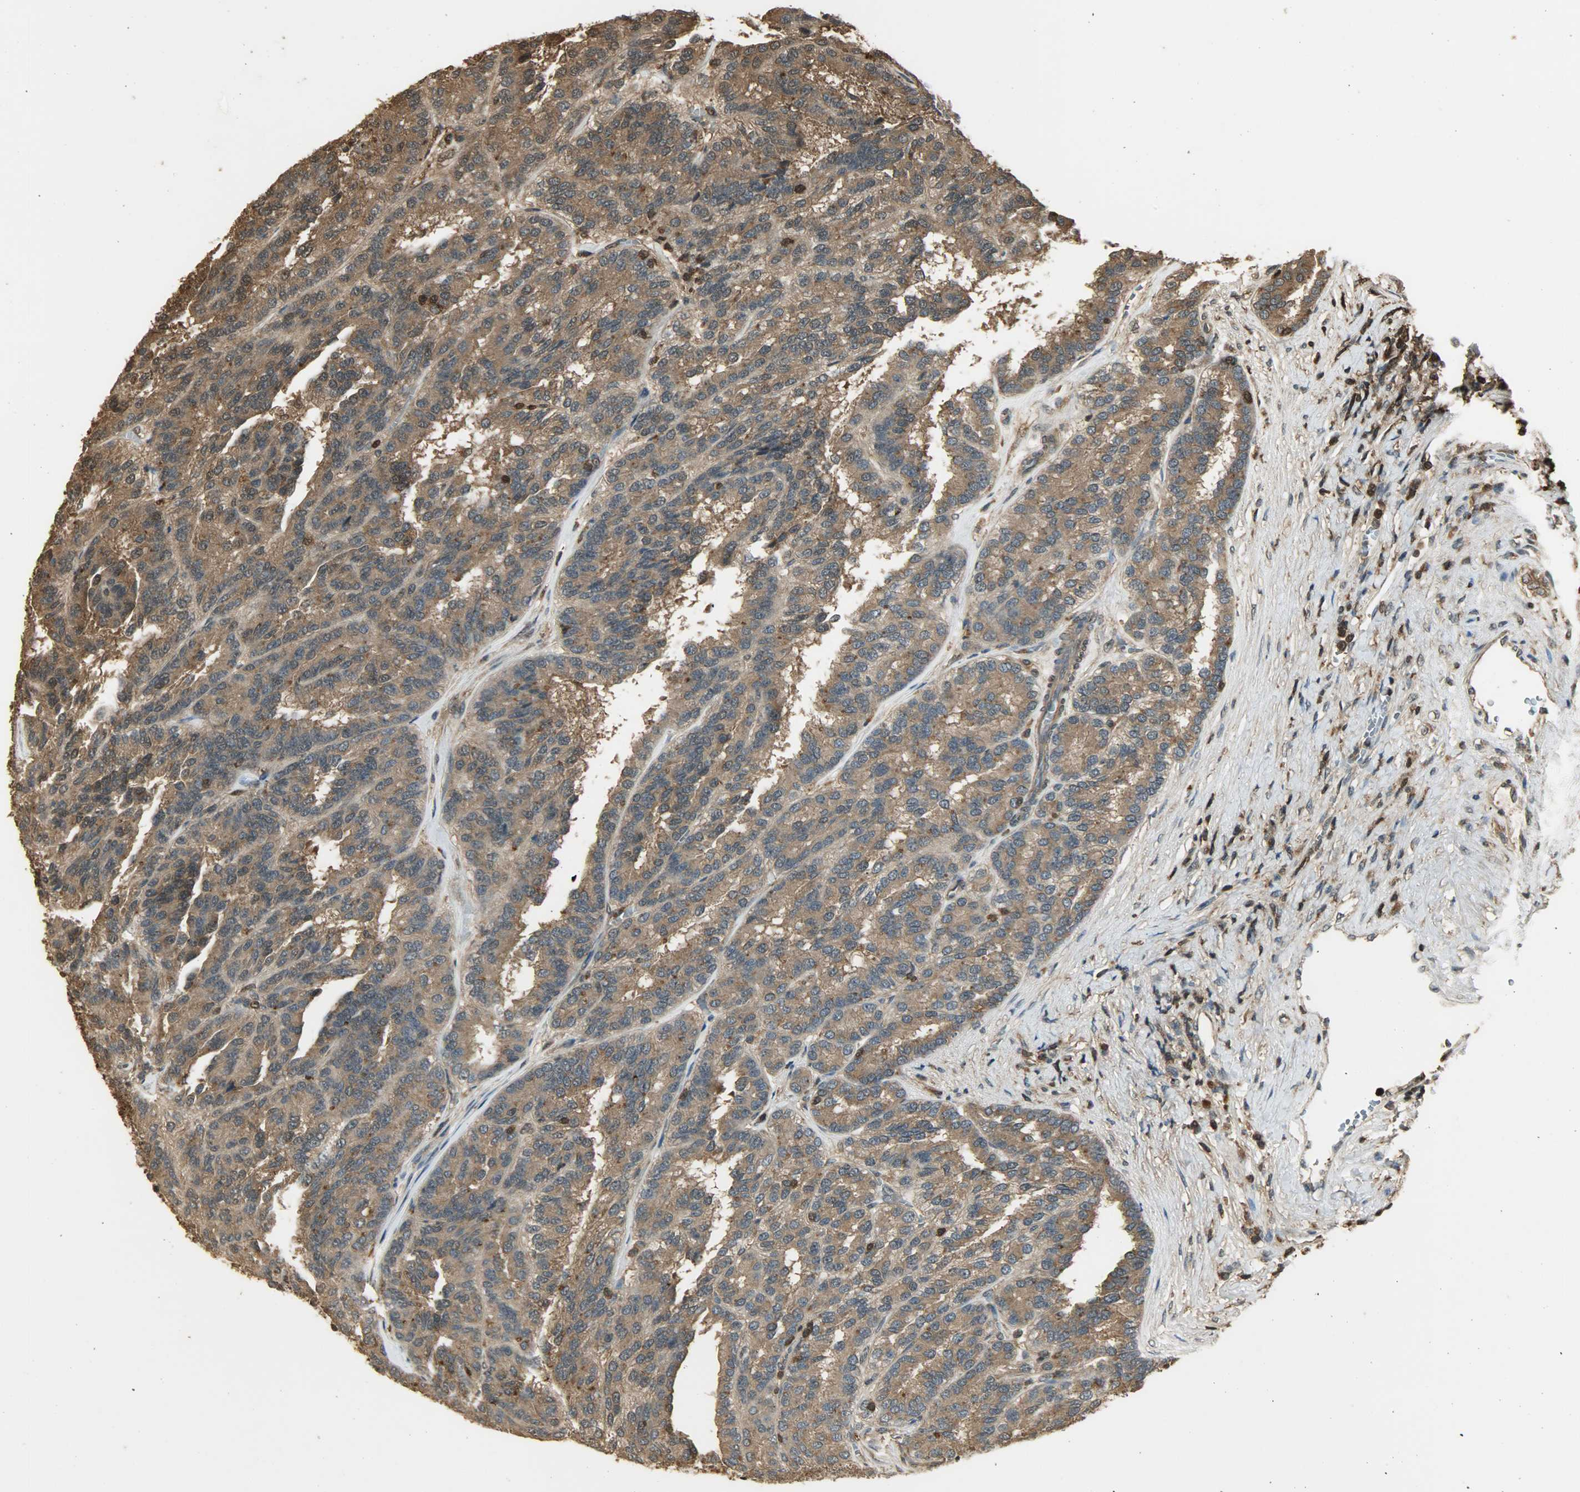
{"staining": {"intensity": "strong", "quantity": ">75%", "location": "cytoplasmic/membranous"}, "tissue": "renal cancer", "cell_type": "Tumor cells", "image_type": "cancer", "snomed": [{"axis": "morphology", "description": "Adenocarcinoma, NOS"}, {"axis": "topography", "description": "Kidney"}], "caption": "Adenocarcinoma (renal) stained with DAB (3,3'-diaminobenzidine) immunohistochemistry (IHC) demonstrates high levels of strong cytoplasmic/membranous positivity in approximately >75% of tumor cells.", "gene": "YWHAZ", "patient": {"sex": "male", "age": 46}}